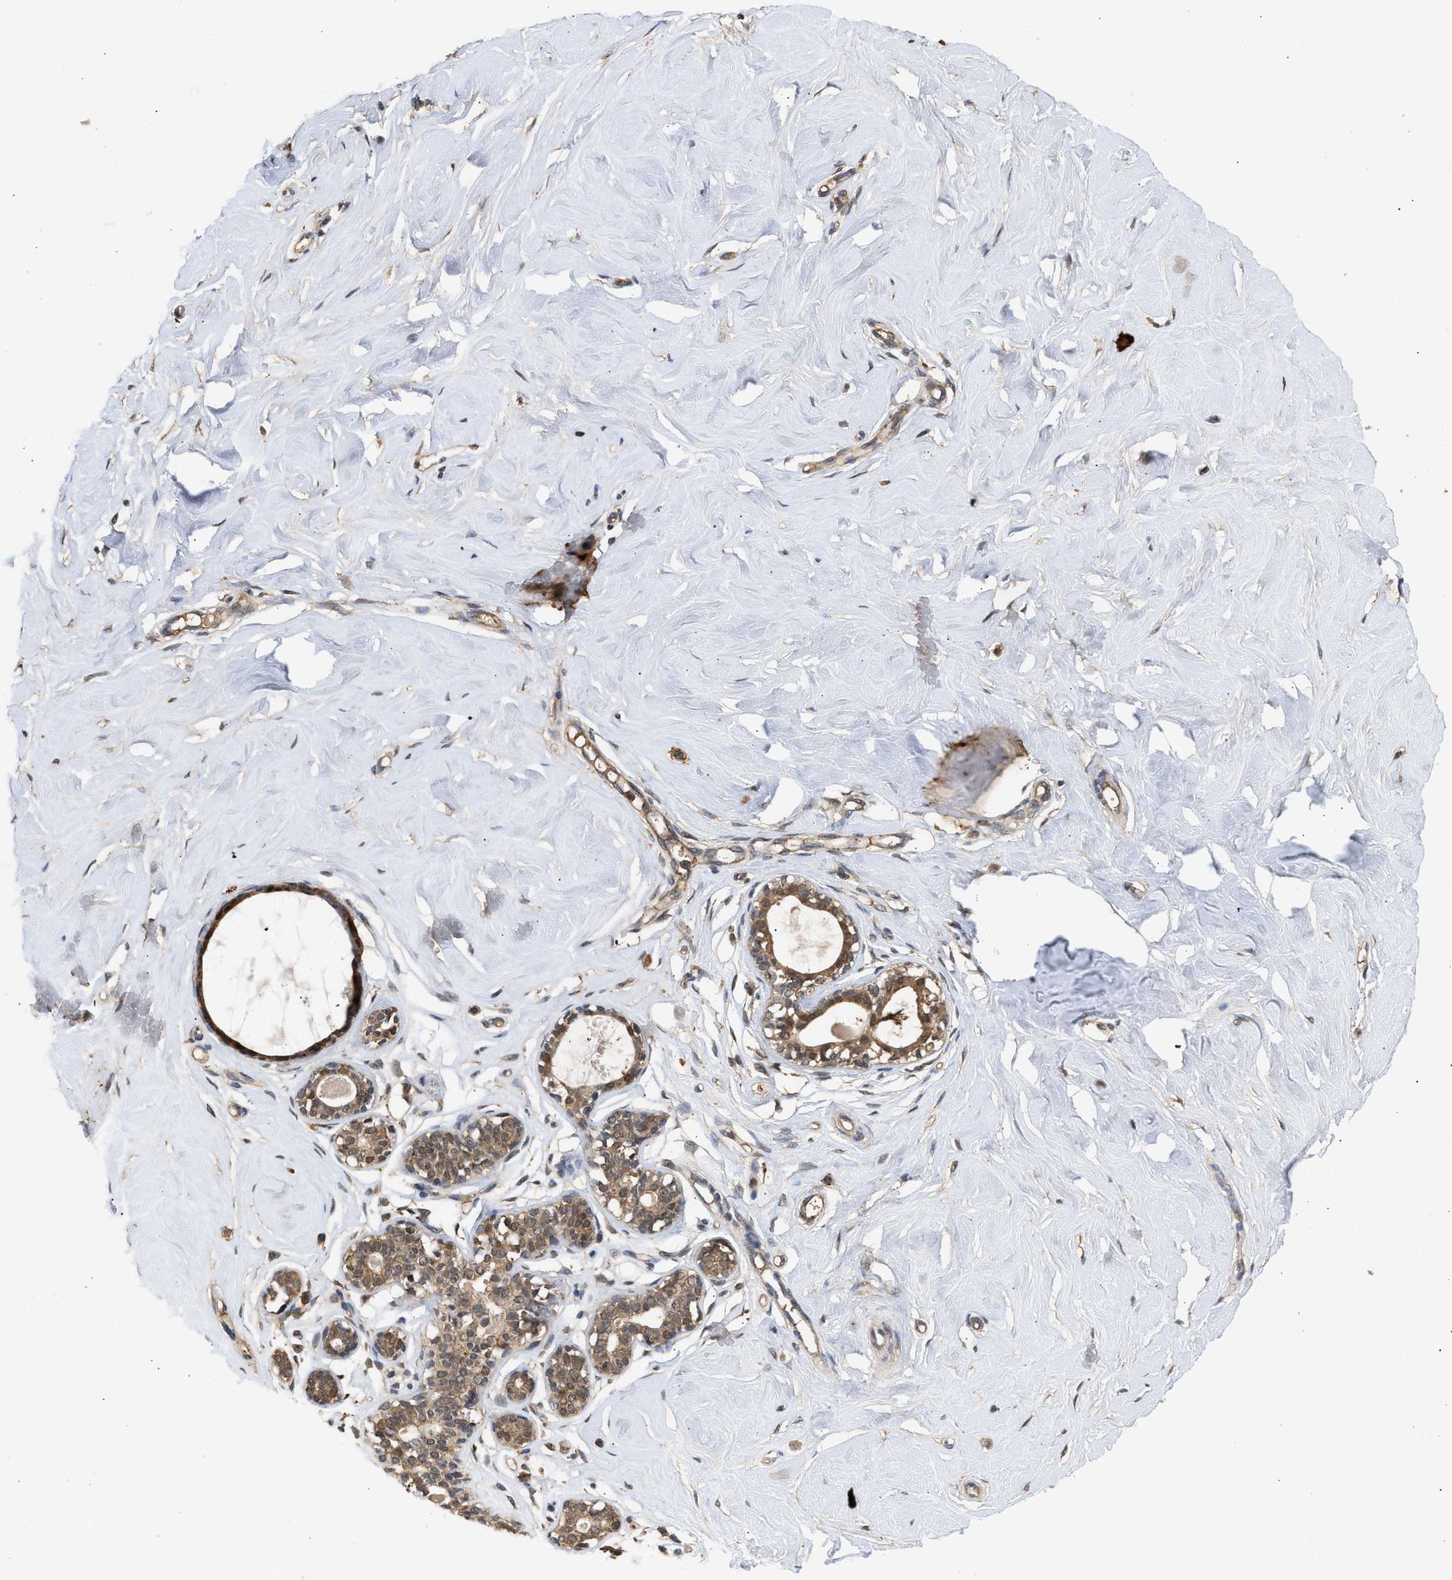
{"staining": {"intensity": "negative", "quantity": "none", "location": "none"}, "tissue": "breast", "cell_type": "Adipocytes", "image_type": "normal", "snomed": [{"axis": "morphology", "description": "Normal tissue, NOS"}, {"axis": "topography", "description": "Breast"}], "caption": "This histopathology image is of benign breast stained with IHC to label a protein in brown with the nuclei are counter-stained blue. There is no expression in adipocytes.", "gene": "FITM1", "patient": {"sex": "female", "age": 23}}